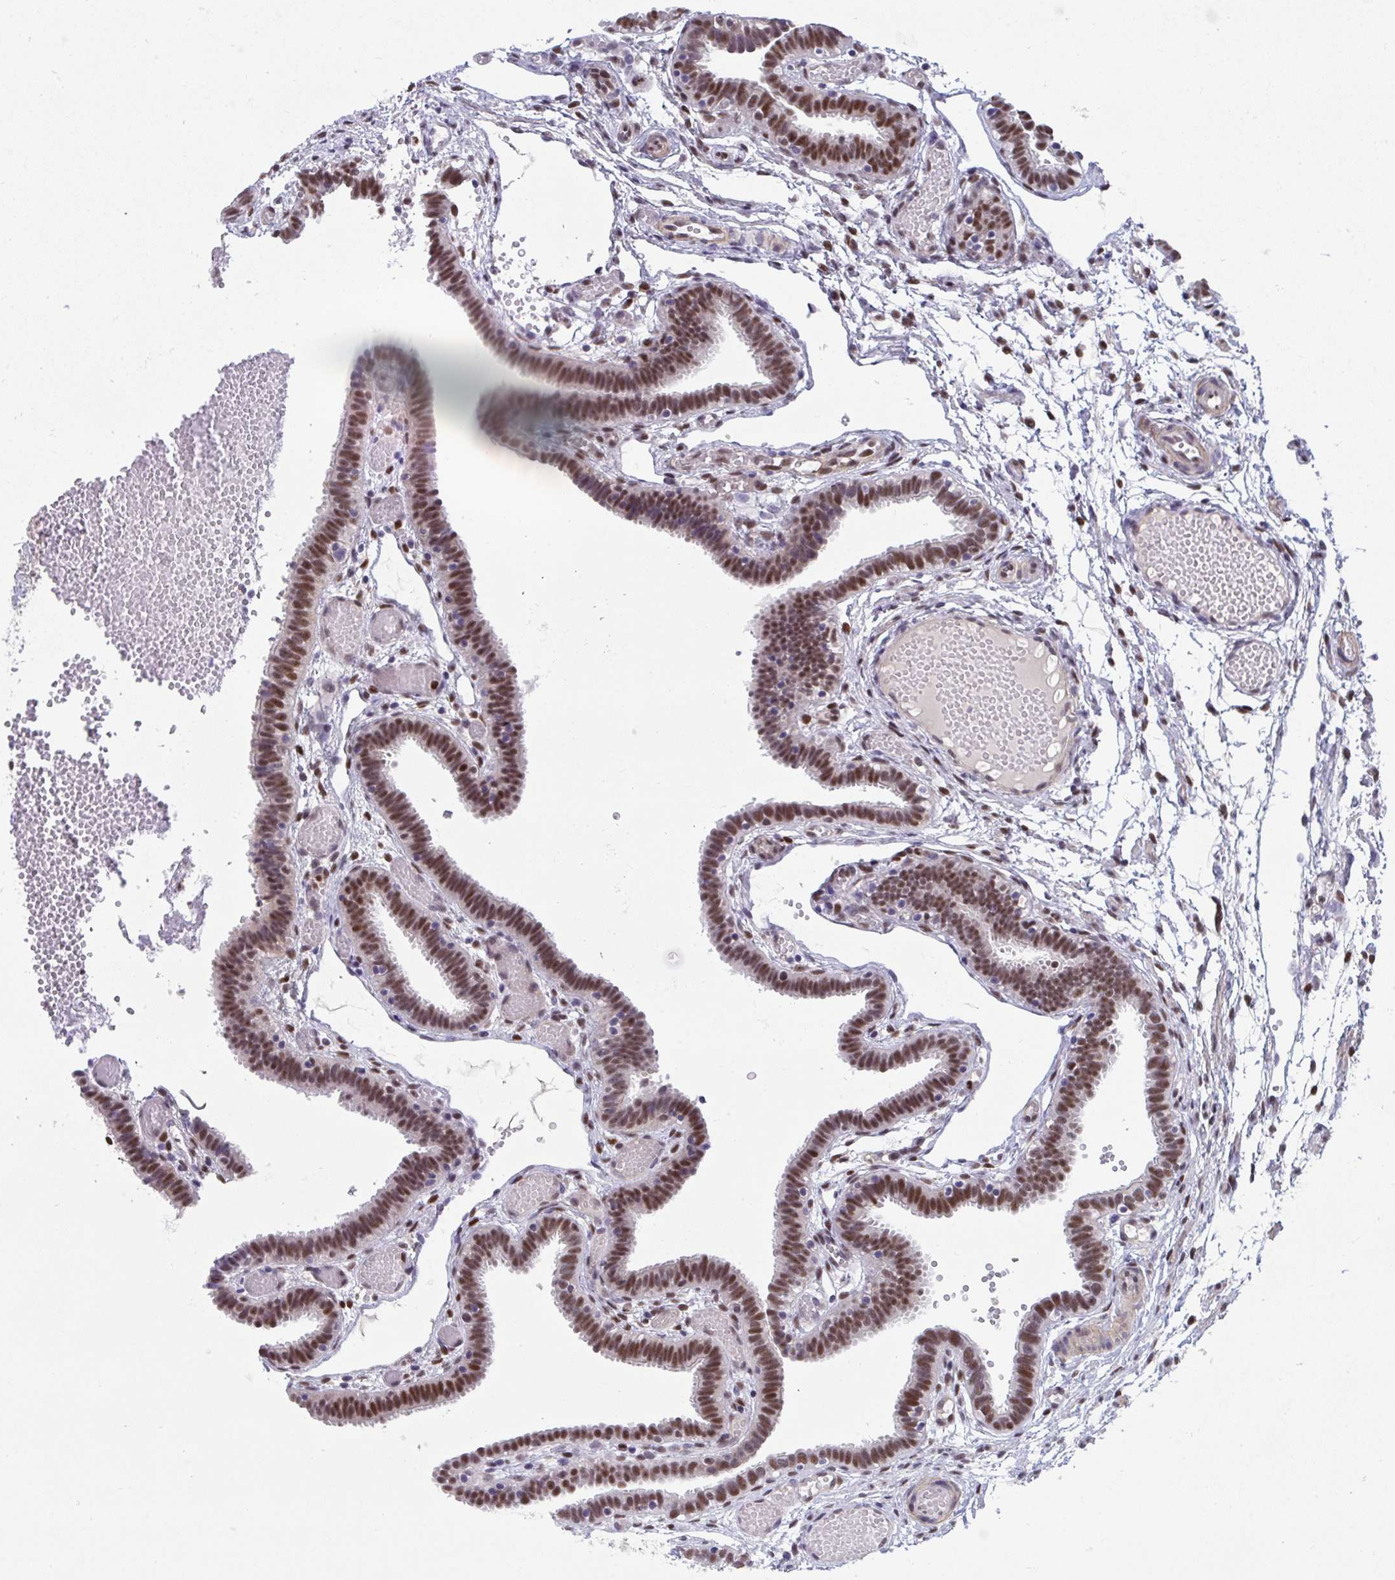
{"staining": {"intensity": "moderate", "quantity": ">75%", "location": "nuclear"}, "tissue": "fallopian tube", "cell_type": "Glandular cells", "image_type": "normal", "snomed": [{"axis": "morphology", "description": "Normal tissue, NOS"}, {"axis": "topography", "description": "Fallopian tube"}], "caption": "This is a micrograph of immunohistochemistry staining of unremarkable fallopian tube, which shows moderate positivity in the nuclear of glandular cells.", "gene": "JDP2", "patient": {"sex": "female", "age": 37}}